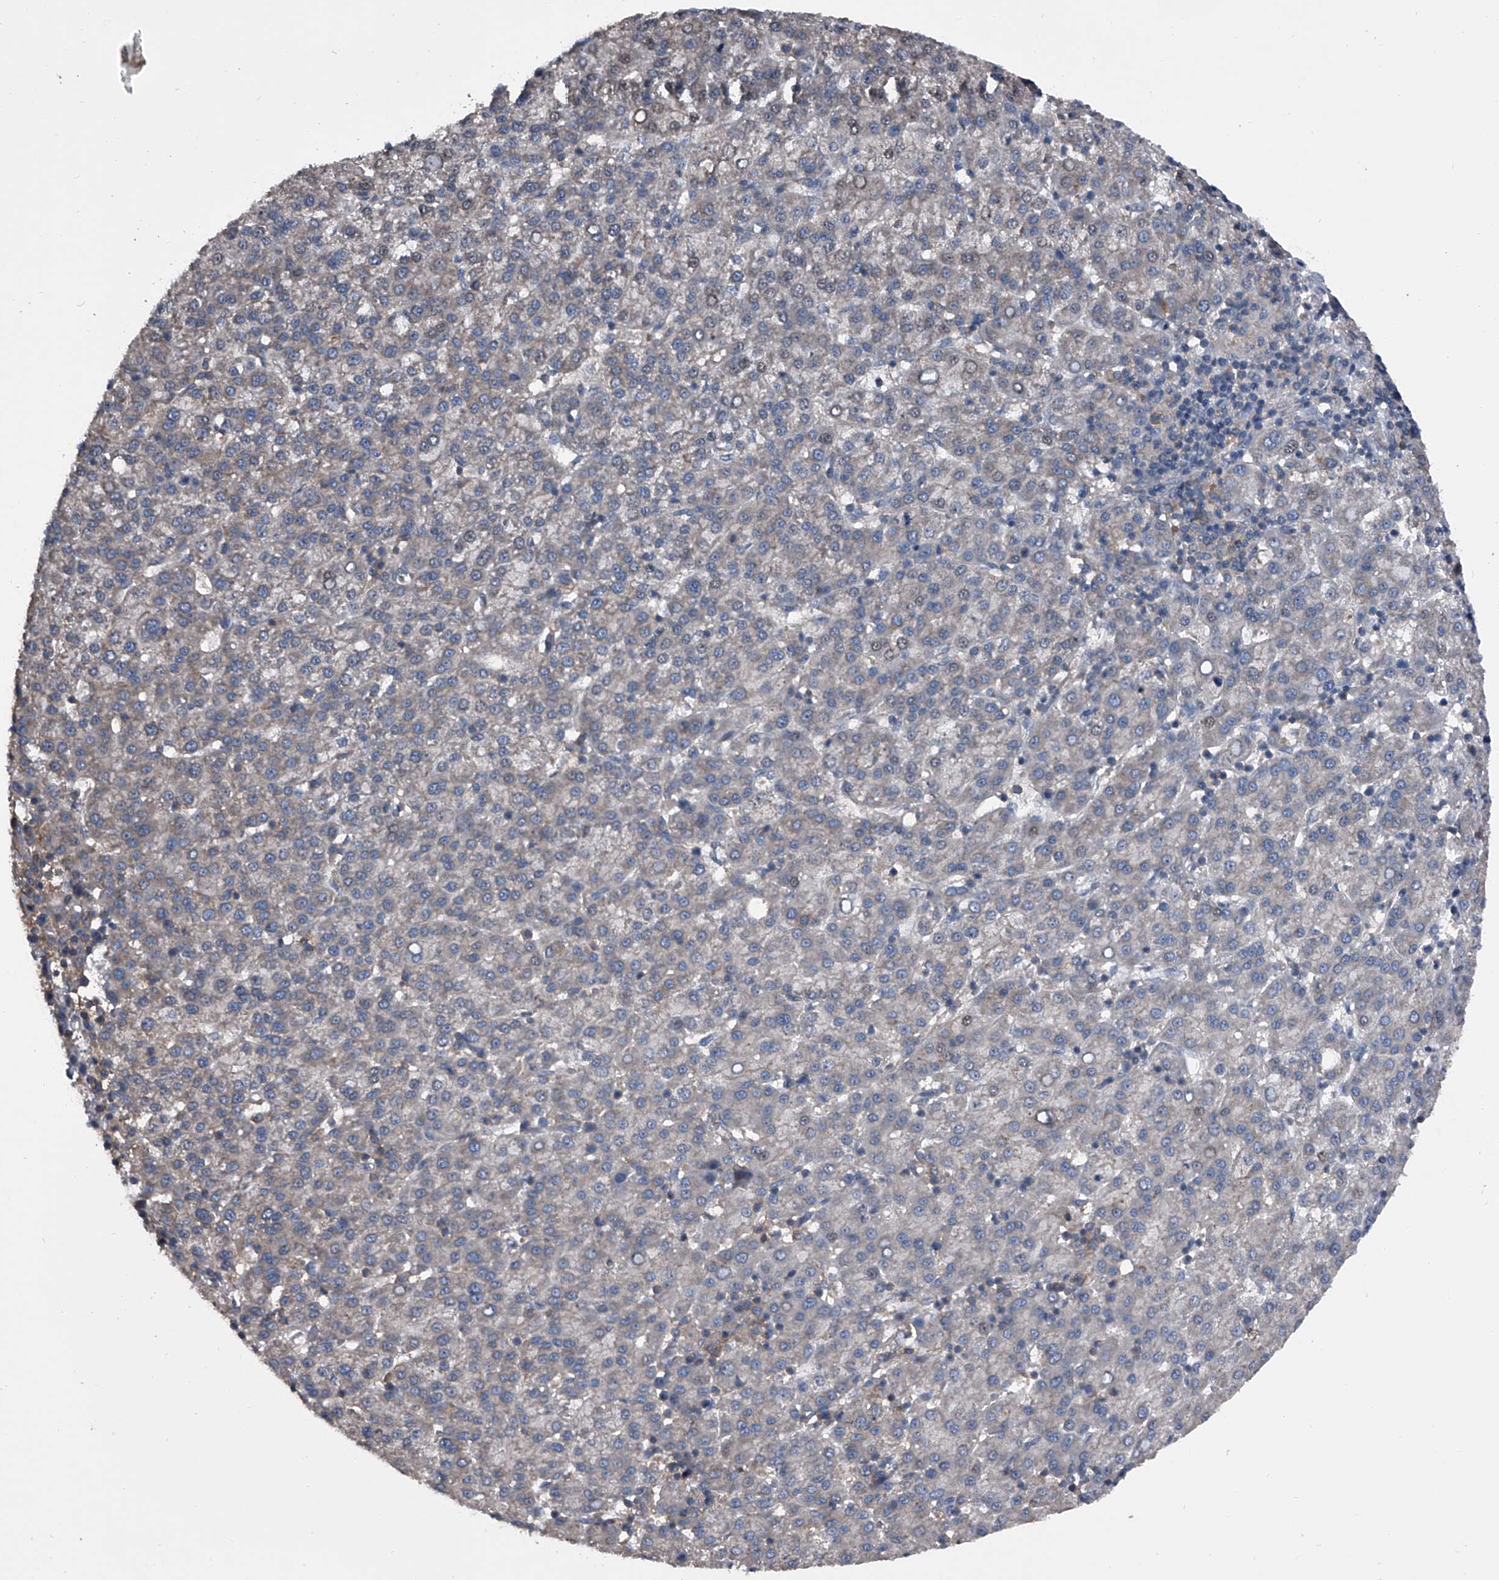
{"staining": {"intensity": "weak", "quantity": "25%-75%", "location": "nuclear"}, "tissue": "liver cancer", "cell_type": "Tumor cells", "image_type": "cancer", "snomed": [{"axis": "morphology", "description": "Carcinoma, Hepatocellular, NOS"}, {"axis": "topography", "description": "Liver"}], "caption": "Tumor cells display low levels of weak nuclear expression in approximately 25%-75% of cells in human liver hepatocellular carcinoma.", "gene": "PIP5K1A", "patient": {"sex": "female", "age": 58}}